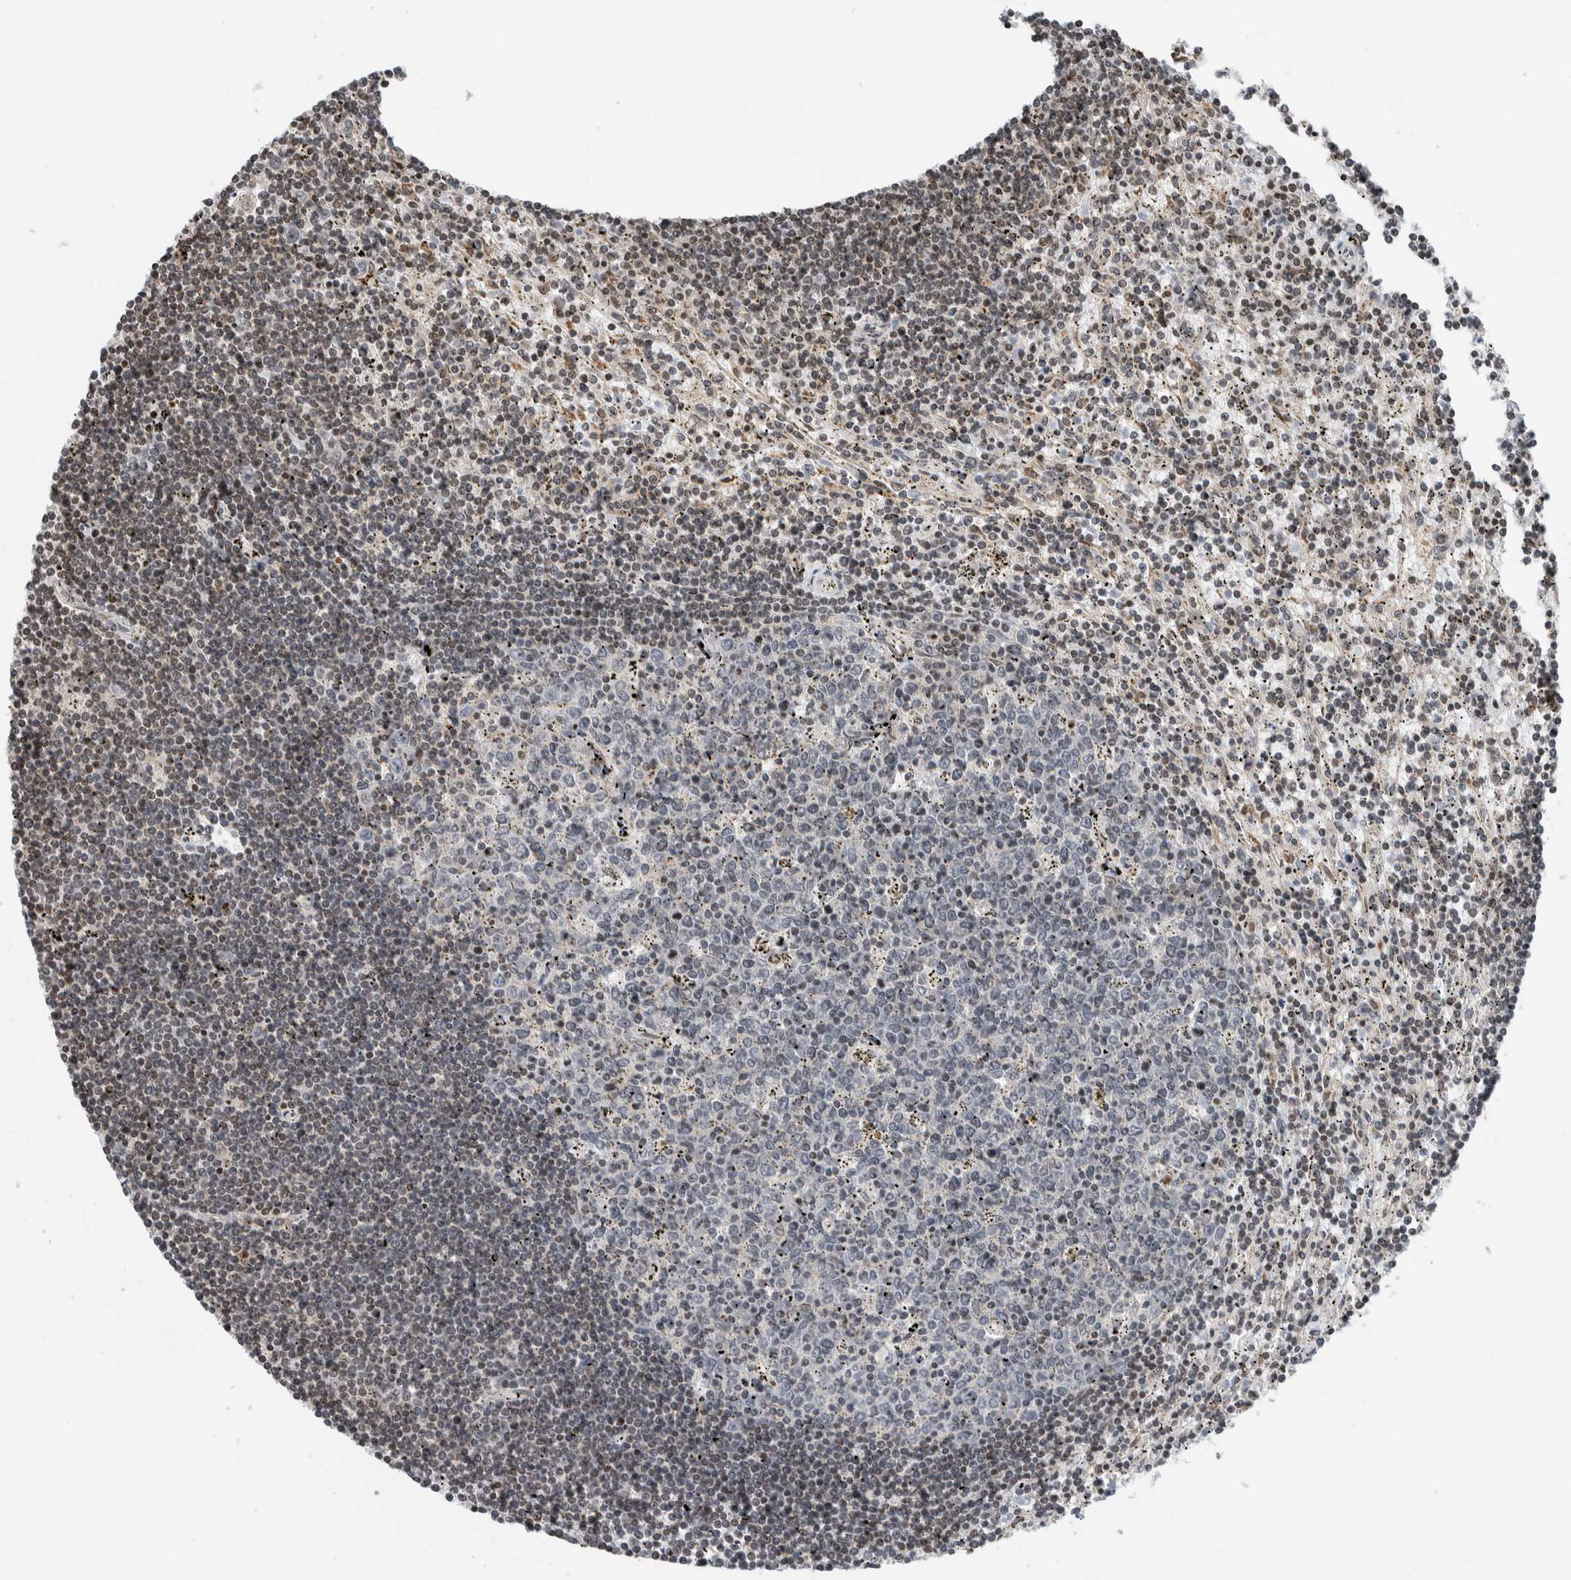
{"staining": {"intensity": "weak", "quantity": "<25%", "location": "nuclear"}, "tissue": "lymphoma", "cell_type": "Tumor cells", "image_type": "cancer", "snomed": [{"axis": "morphology", "description": "Malignant lymphoma, non-Hodgkin's type, Low grade"}, {"axis": "topography", "description": "Spleen"}], "caption": "IHC histopathology image of neoplastic tissue: malignant lymphoma, non-Hodgkin's type (low-grade) stained with DAB reveals no significant protein expression in tumor cells.", "gene": "NPLOC4", "patient": {"sex": "male", "age": 76}}